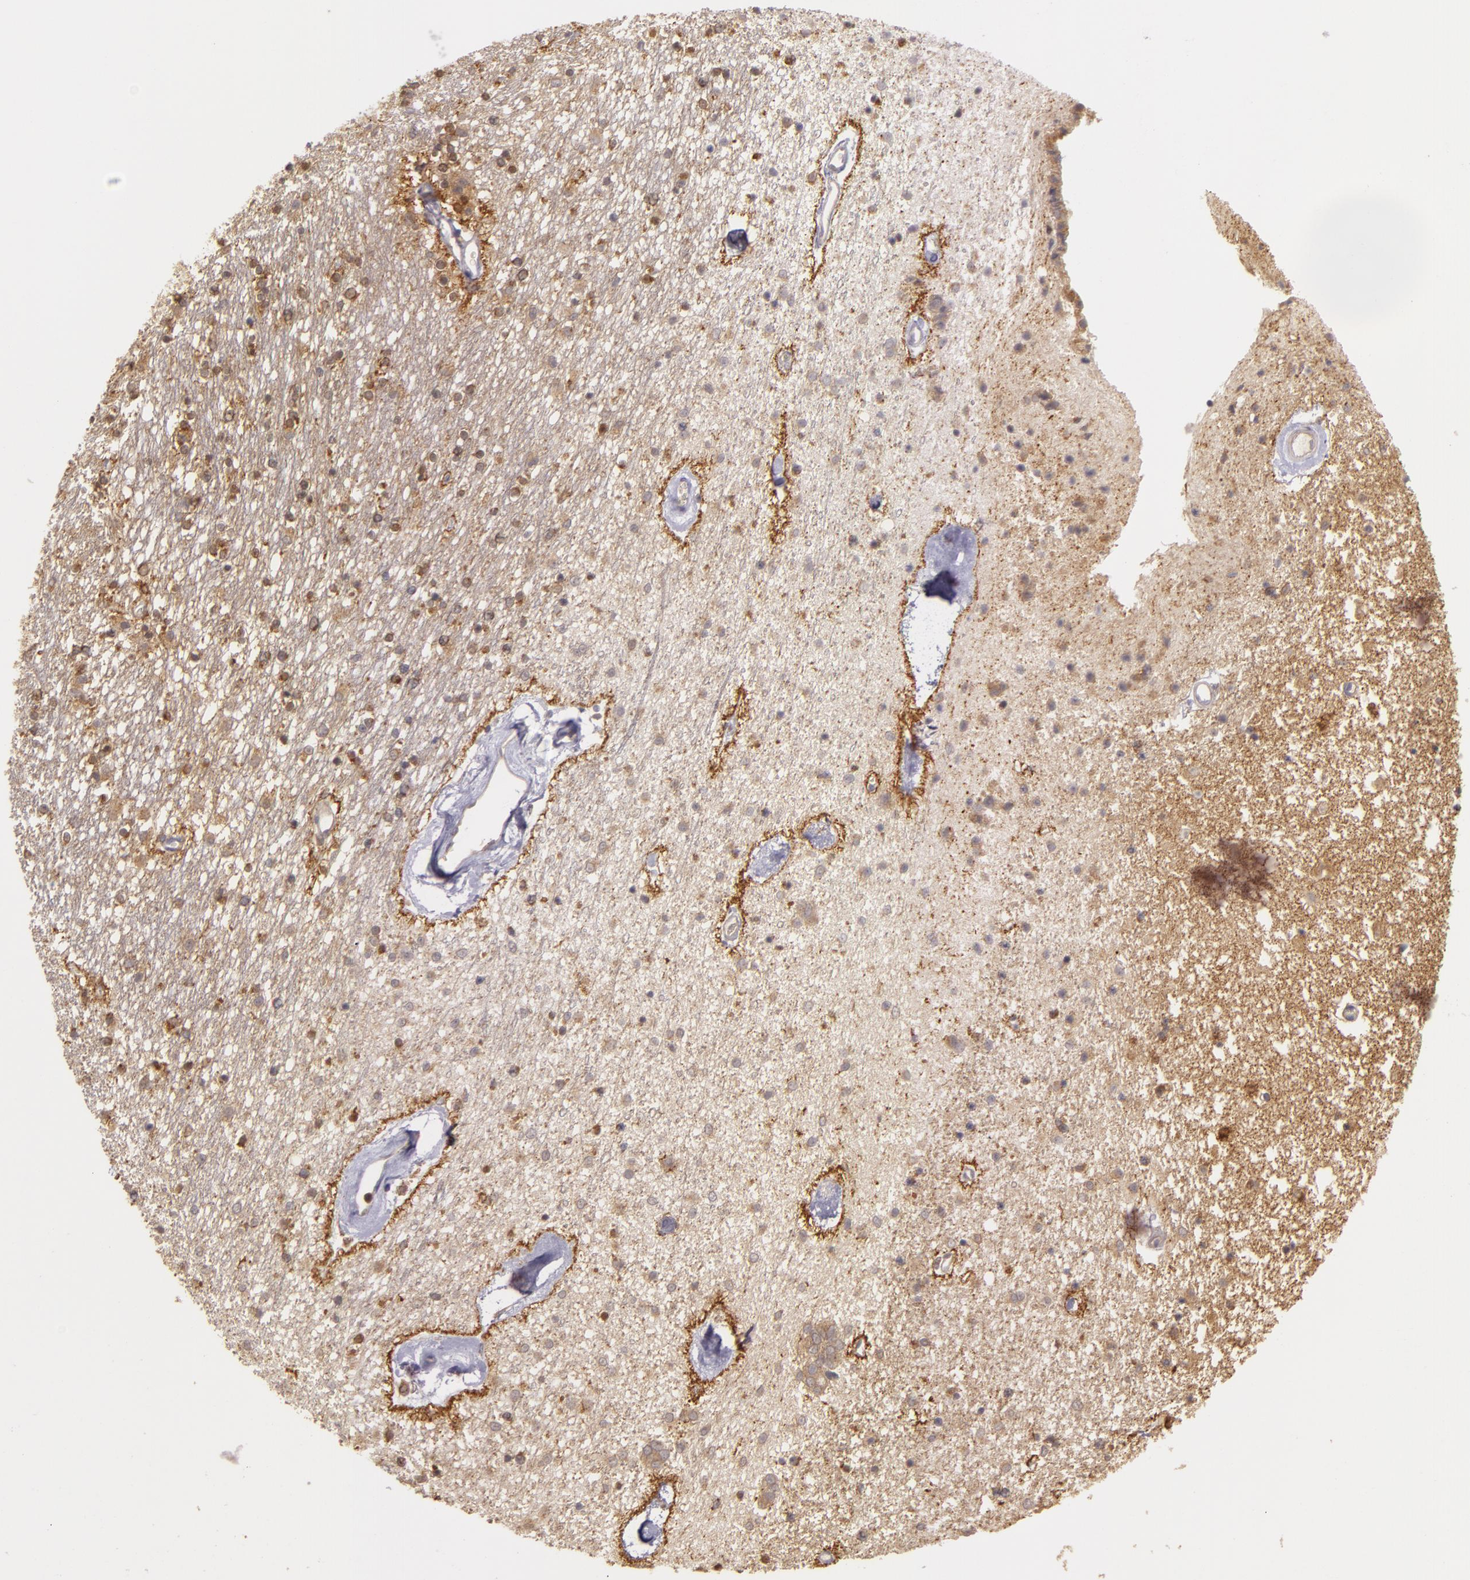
{"staining": {"intensity": "moderate", "quantity": "25%-75%", "location": "cytoplasmic/membranous,nuclear"}, "tissue": "caudate", "cell_type": "Glial cells", "image_type": "normal", "snomed": [{"axis": "morphology", "description": "Normal tissue, NOS"}, {"axis": "topography", "description": "Lateral ventricle wall"}], "caption": "Moderate cytoplasmic/membranous,nuclear staining is identified in about 25%-75% of glial cells in normal caudate.", "gene": "PPP1R3F", "patient": {"sex": "female", "age": 54}}